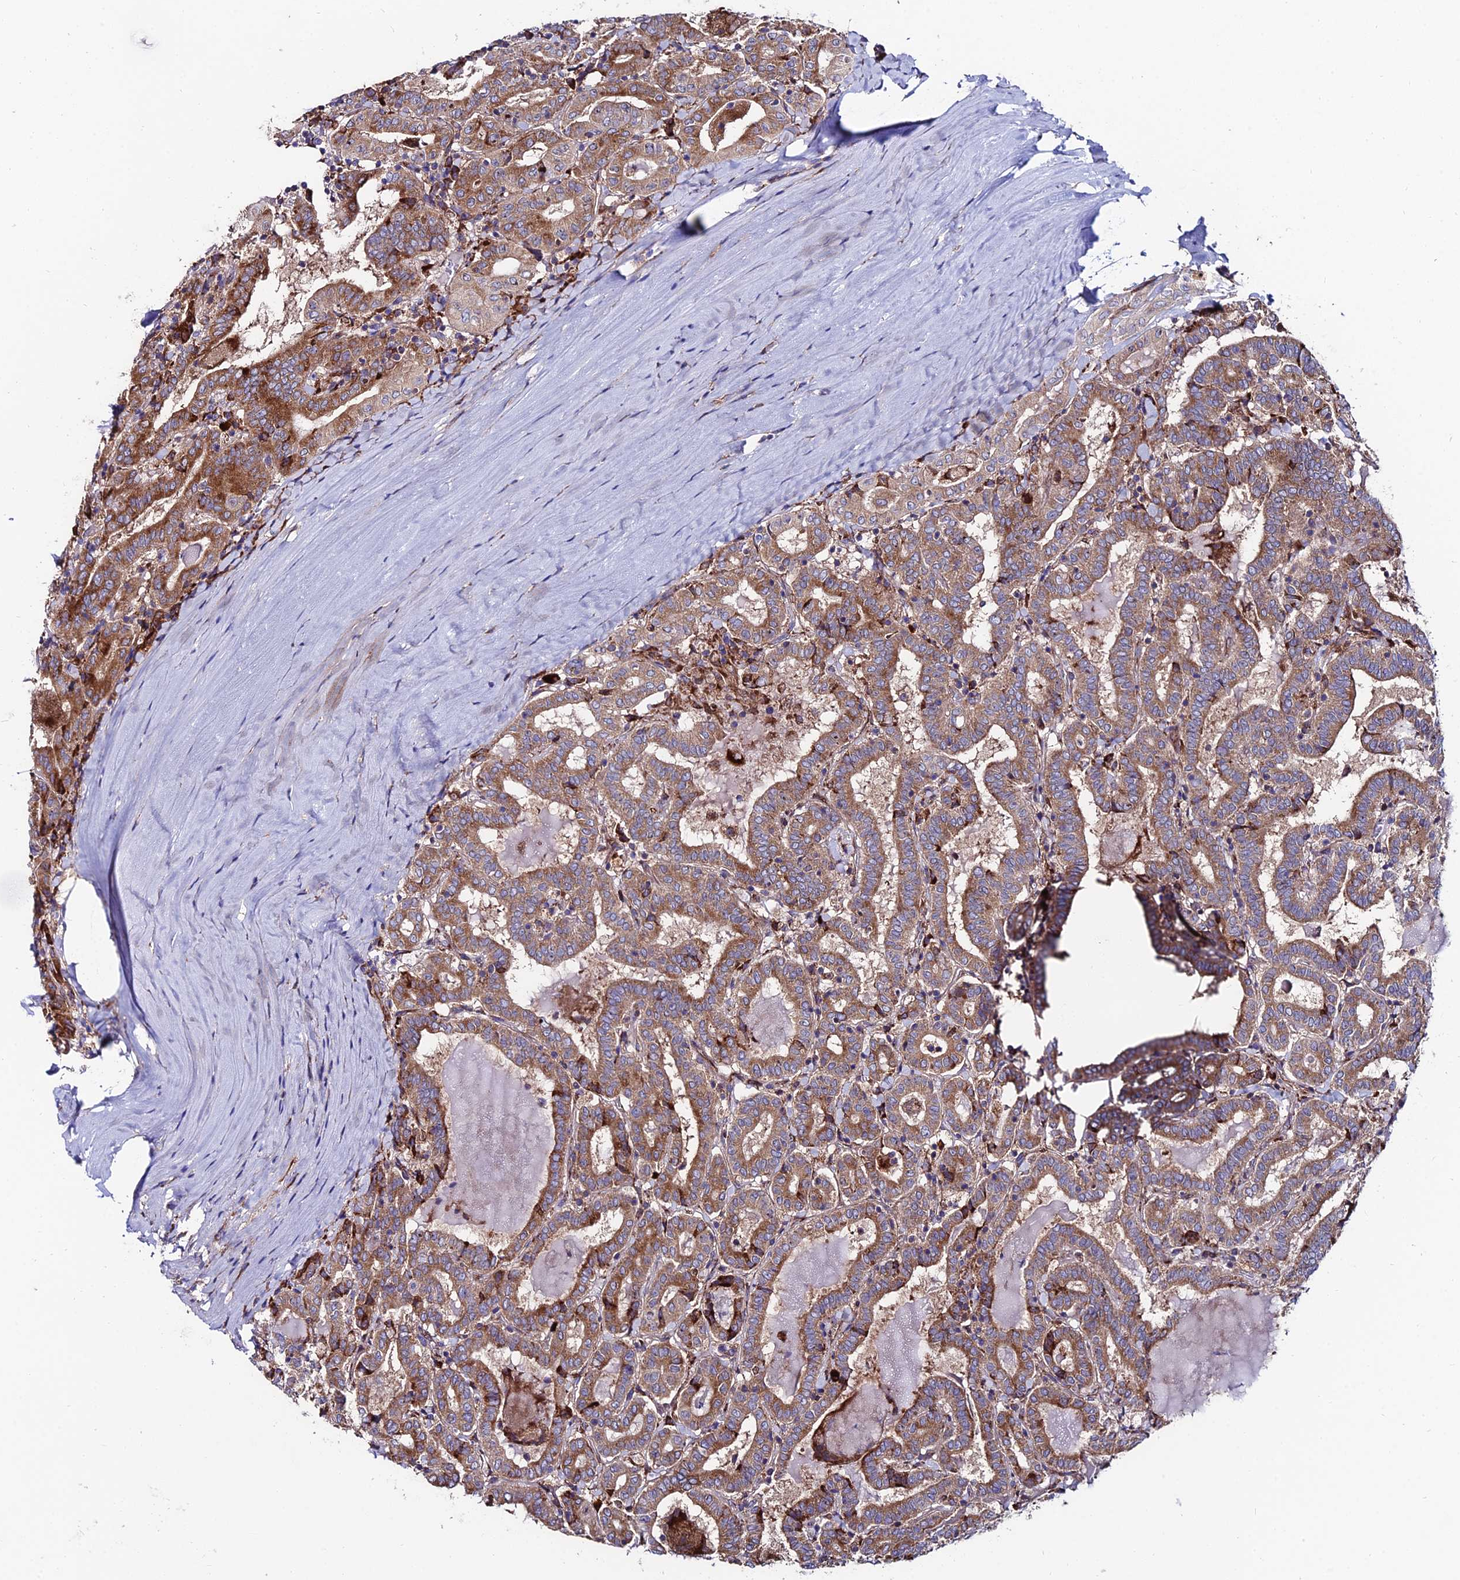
{"staining": {"intensity": "moderate", "quantity": ">75%", "location": "cytoplasmic/membranous"}, "tissue": "thyroid cancer", "cell_type": "Tumor cells", "image_type": "cancer", "snomed": [{"axis": "morphology", "description": "Papillary adenocarcinoma, NOS"}, {"axis": "topography", "description": "Thyroid gland"}], "caption": "Human papillary adenocarcinoma (thyroid) stained with a brown dye demonstrates moderate cytoplasmic/membranous positive expression in about >75% of tumor cells.", "gene": "EIF3K", "patient": {"sex": "female", "age": 72}}